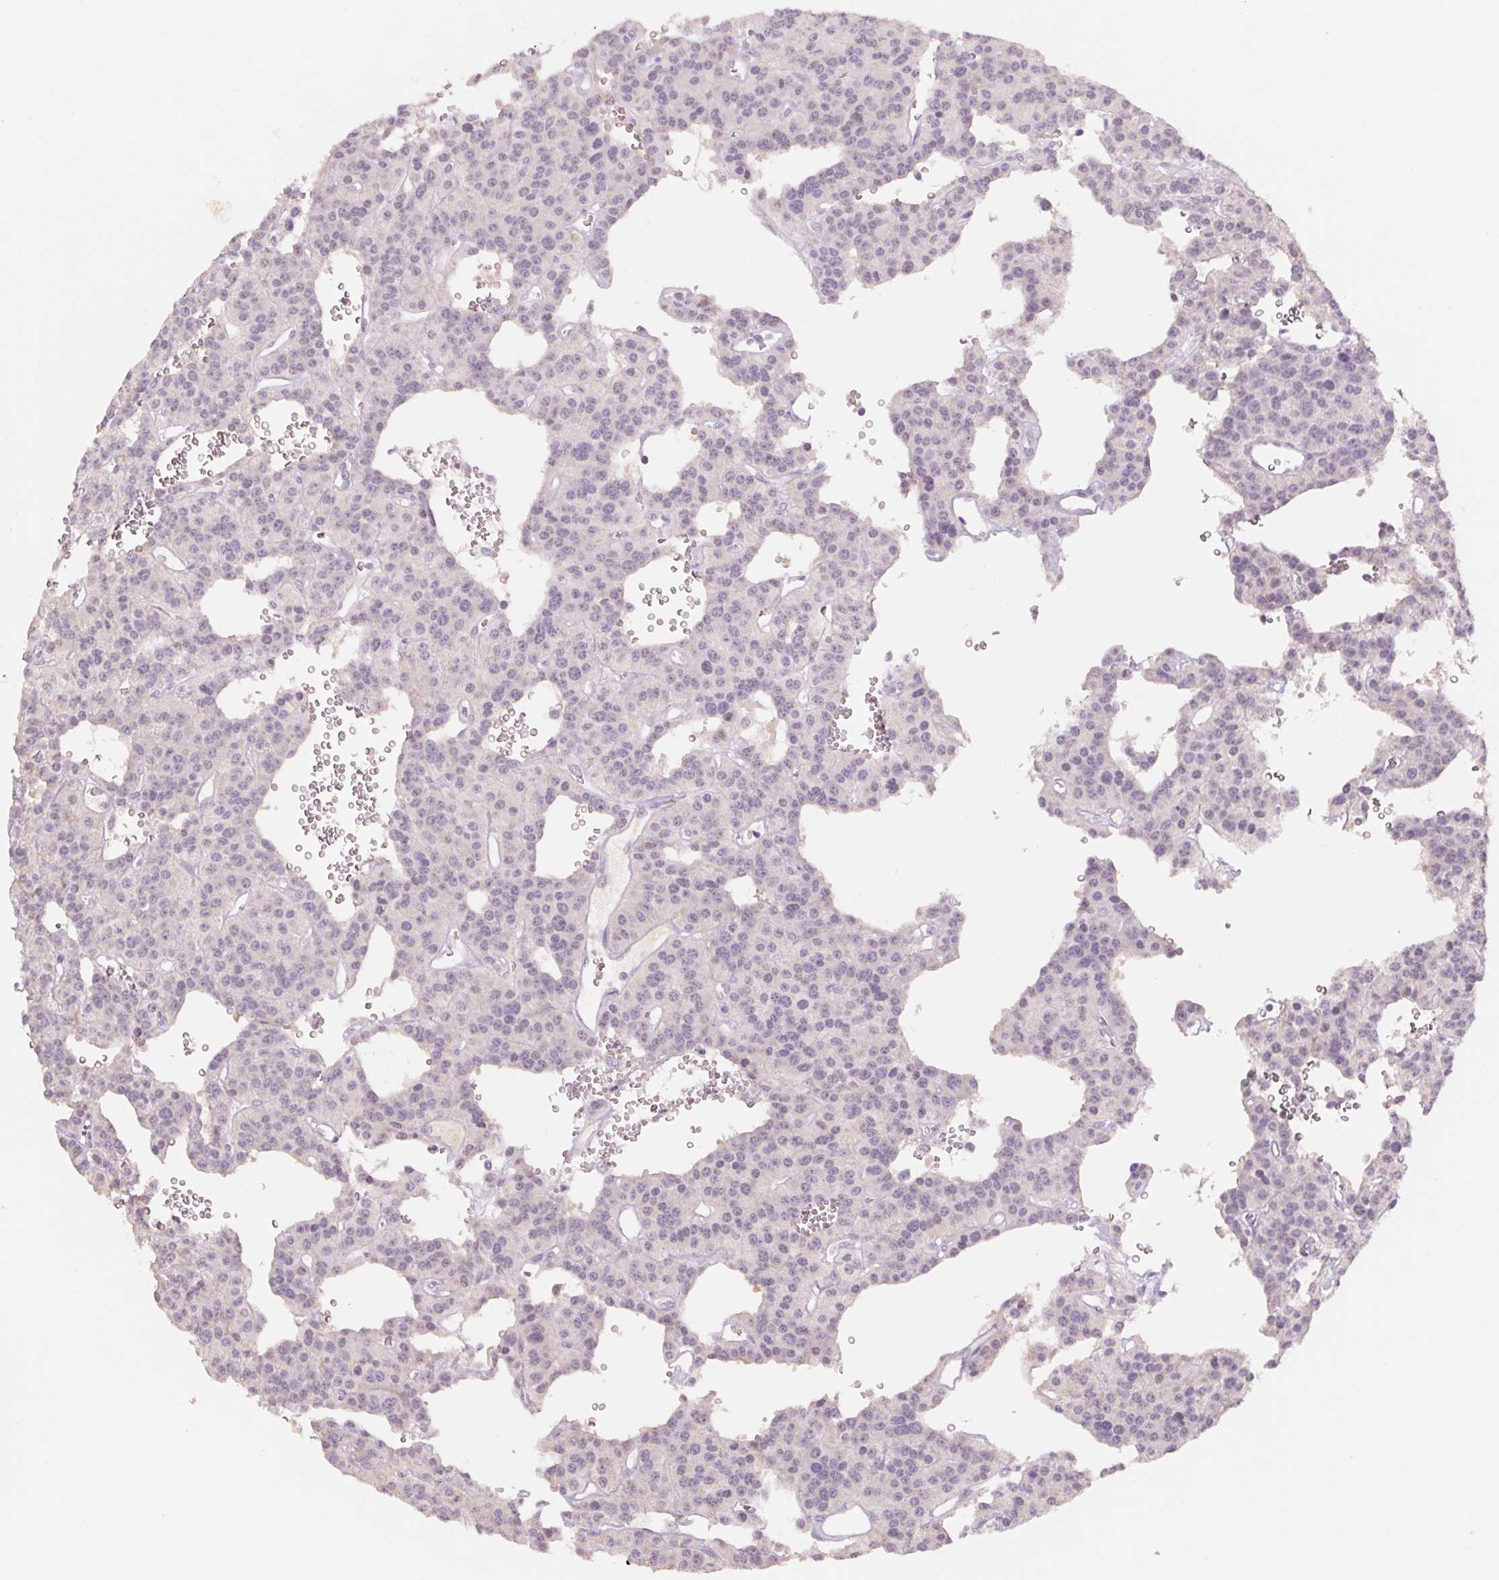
{"staining": {"intensity": "negative", "quantity": "none", "location": "none"}, "tissue": "carcinoid", "cell_type": "Tumor cells", "image_type": "cancer", "snomed": [{"axis": "morphology", "description": "Carcinoid, malignant, NOS"}, {"axis": "topography", "description": "Lung"}], "caption": "A high-resolution photomicrograph shows IHC staining of carcinoid, which exhibits no significant staining in tumor cells.", "gene": "PNMA8B", "patient": {"sex": "female", "age": 71}}